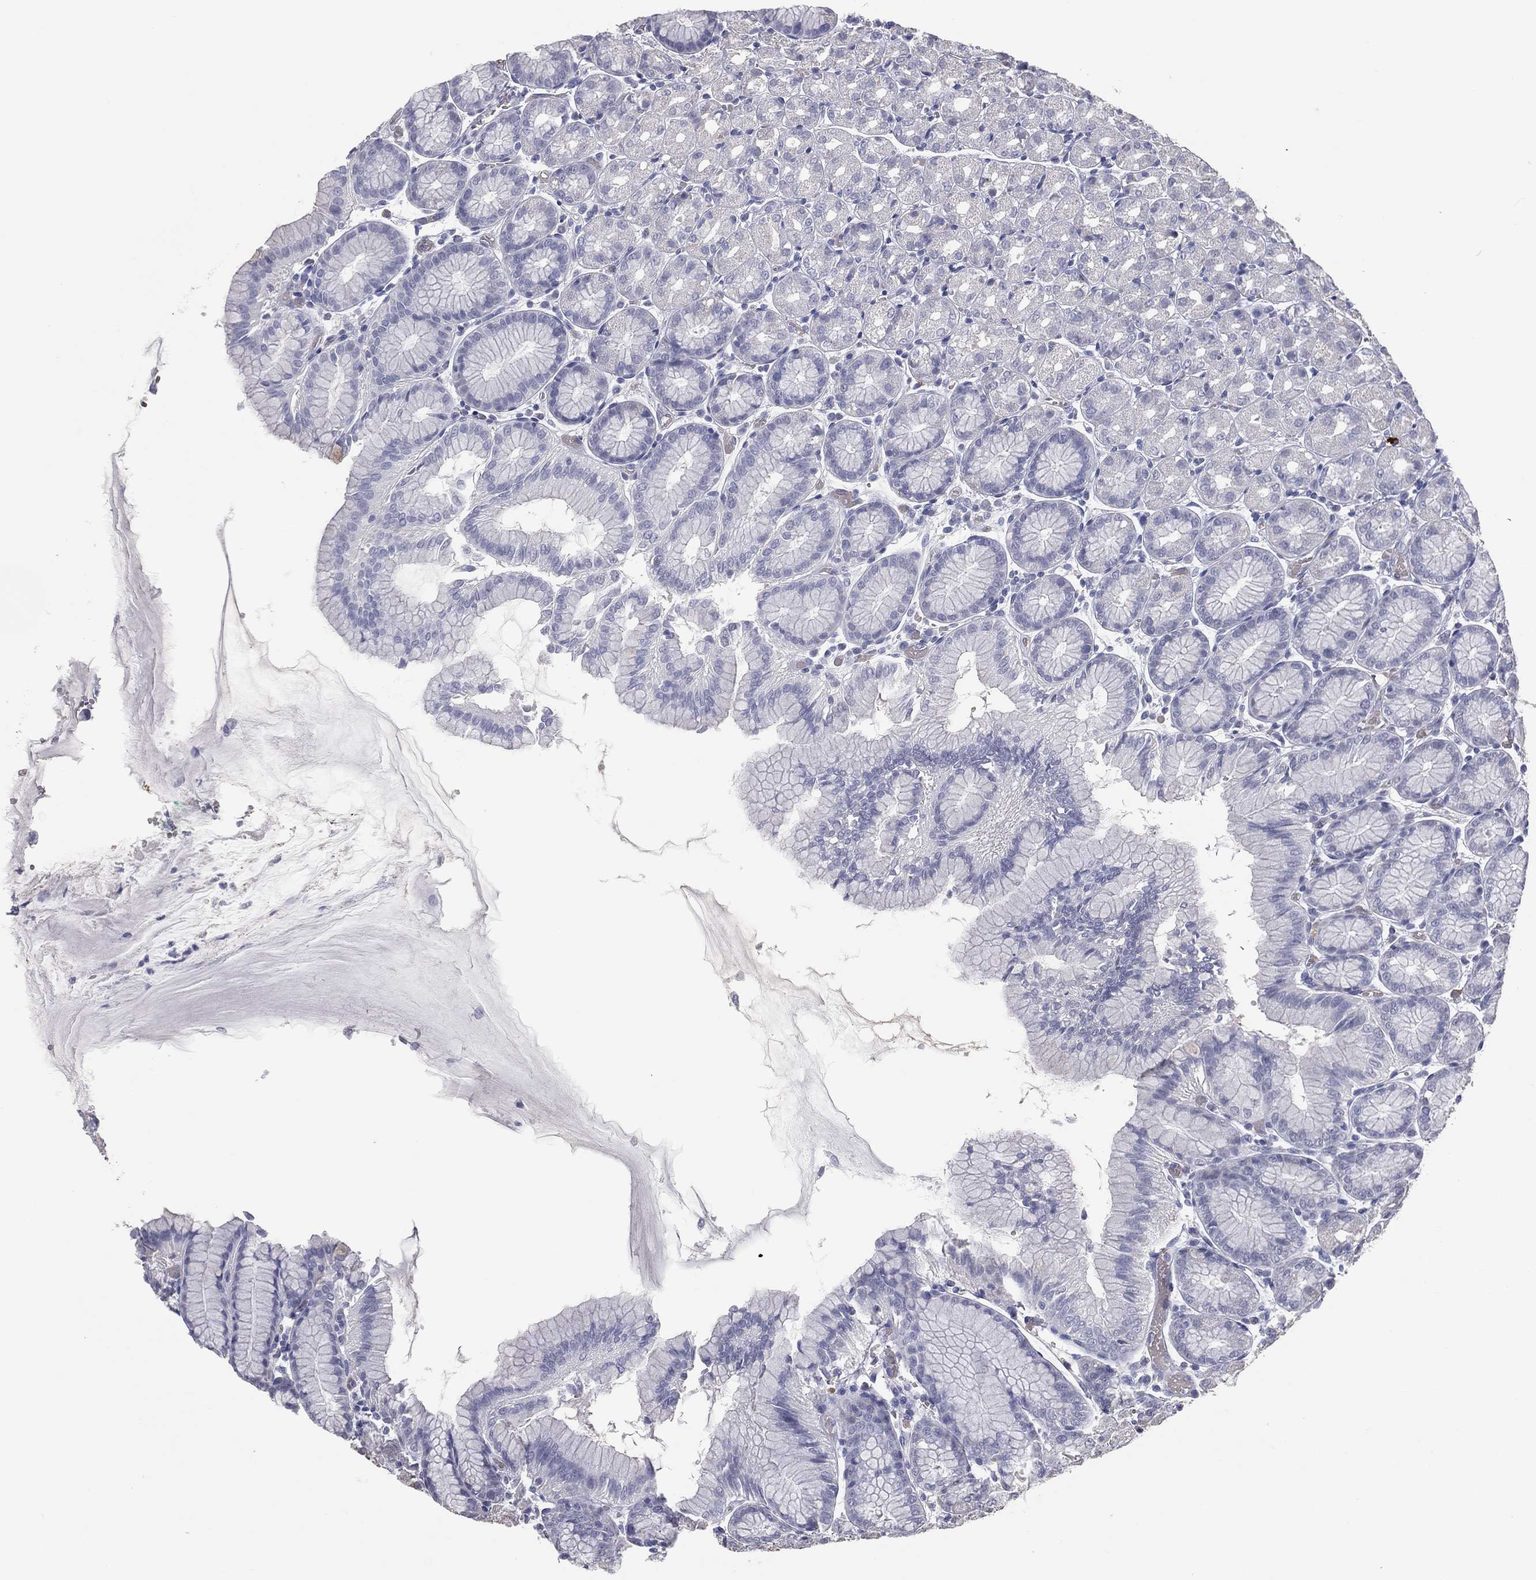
{"staining": {"intensity": "negative", "quantity": "none", "location": "none"}, "tissue": "stomach", "cell_type": "Glandular cells", "image_type": "normal", "snomed": [{"axis": "morphology", "description": "Normal tissue, NOS"}, {"axis": "morphology", "description": "Adenocarcinoma, NOS"}, {"axis": "topography", "description": "Stomach"}], "caption": "Human stomach stained for a protein using immunohistochemistry demonstrates no expression in glandular cells.", "gene": "ESX1", "patient": {"sex": "female", "age": 81}}